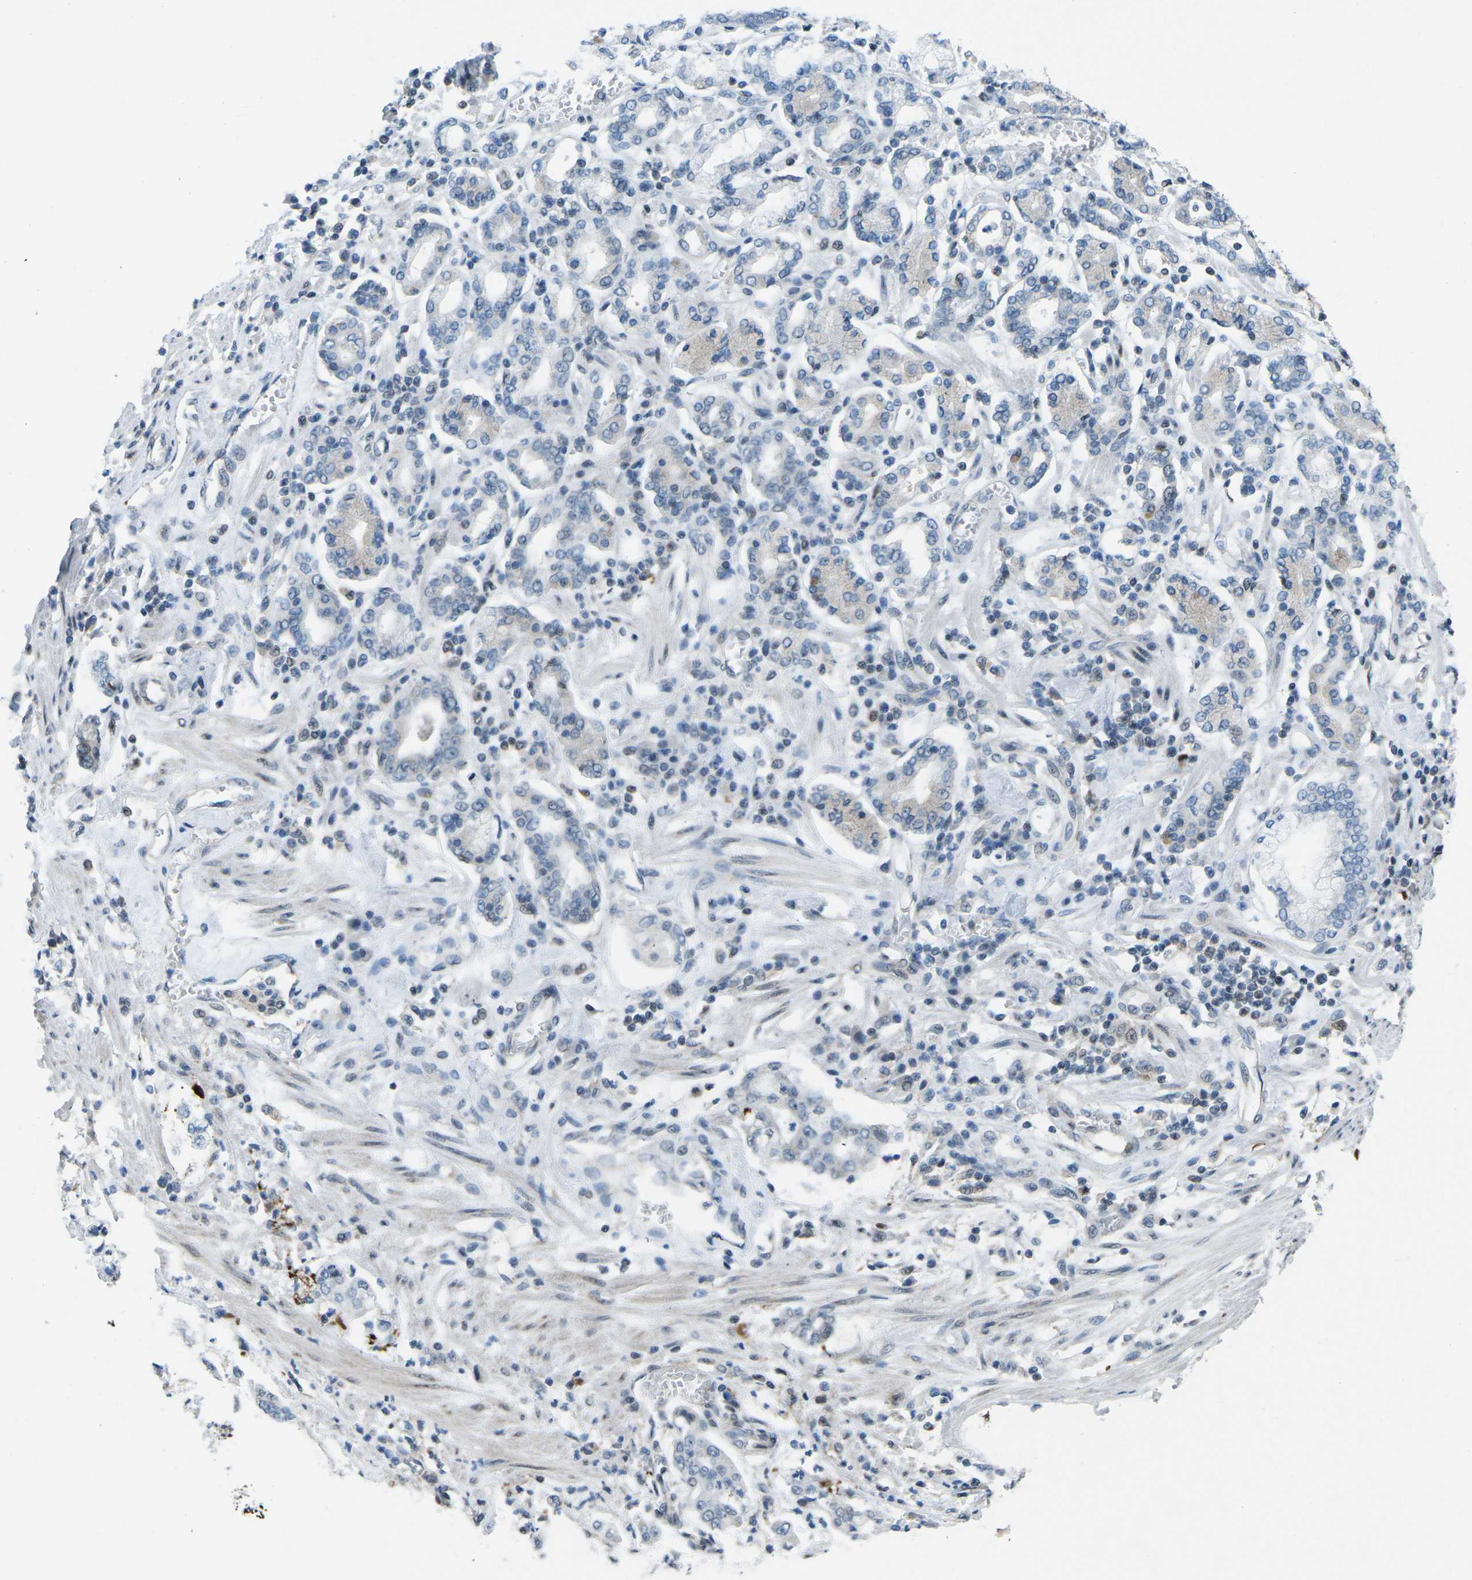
{"staining": {"intensity": "negative", "quantity": "none", "location": "none"}, "tissue": "stomach cancer", "cell_type": "Tumor cells", "image_type": "cancer", "snomed": [{"axis": "morphology", "description": "Adenocarcinoma, NOS"}, {"axis": "topography", "description": "Stomach"}], "caption": "IHC image of neoplastic tissue: human adenocarcinoma (stomach) stained with DAB (3,3'-diaminobenzidine) shows no significant protein staining in tumor cells.", "gene": "MBNL1", "patient": {"sex": "male", "age": 76}}